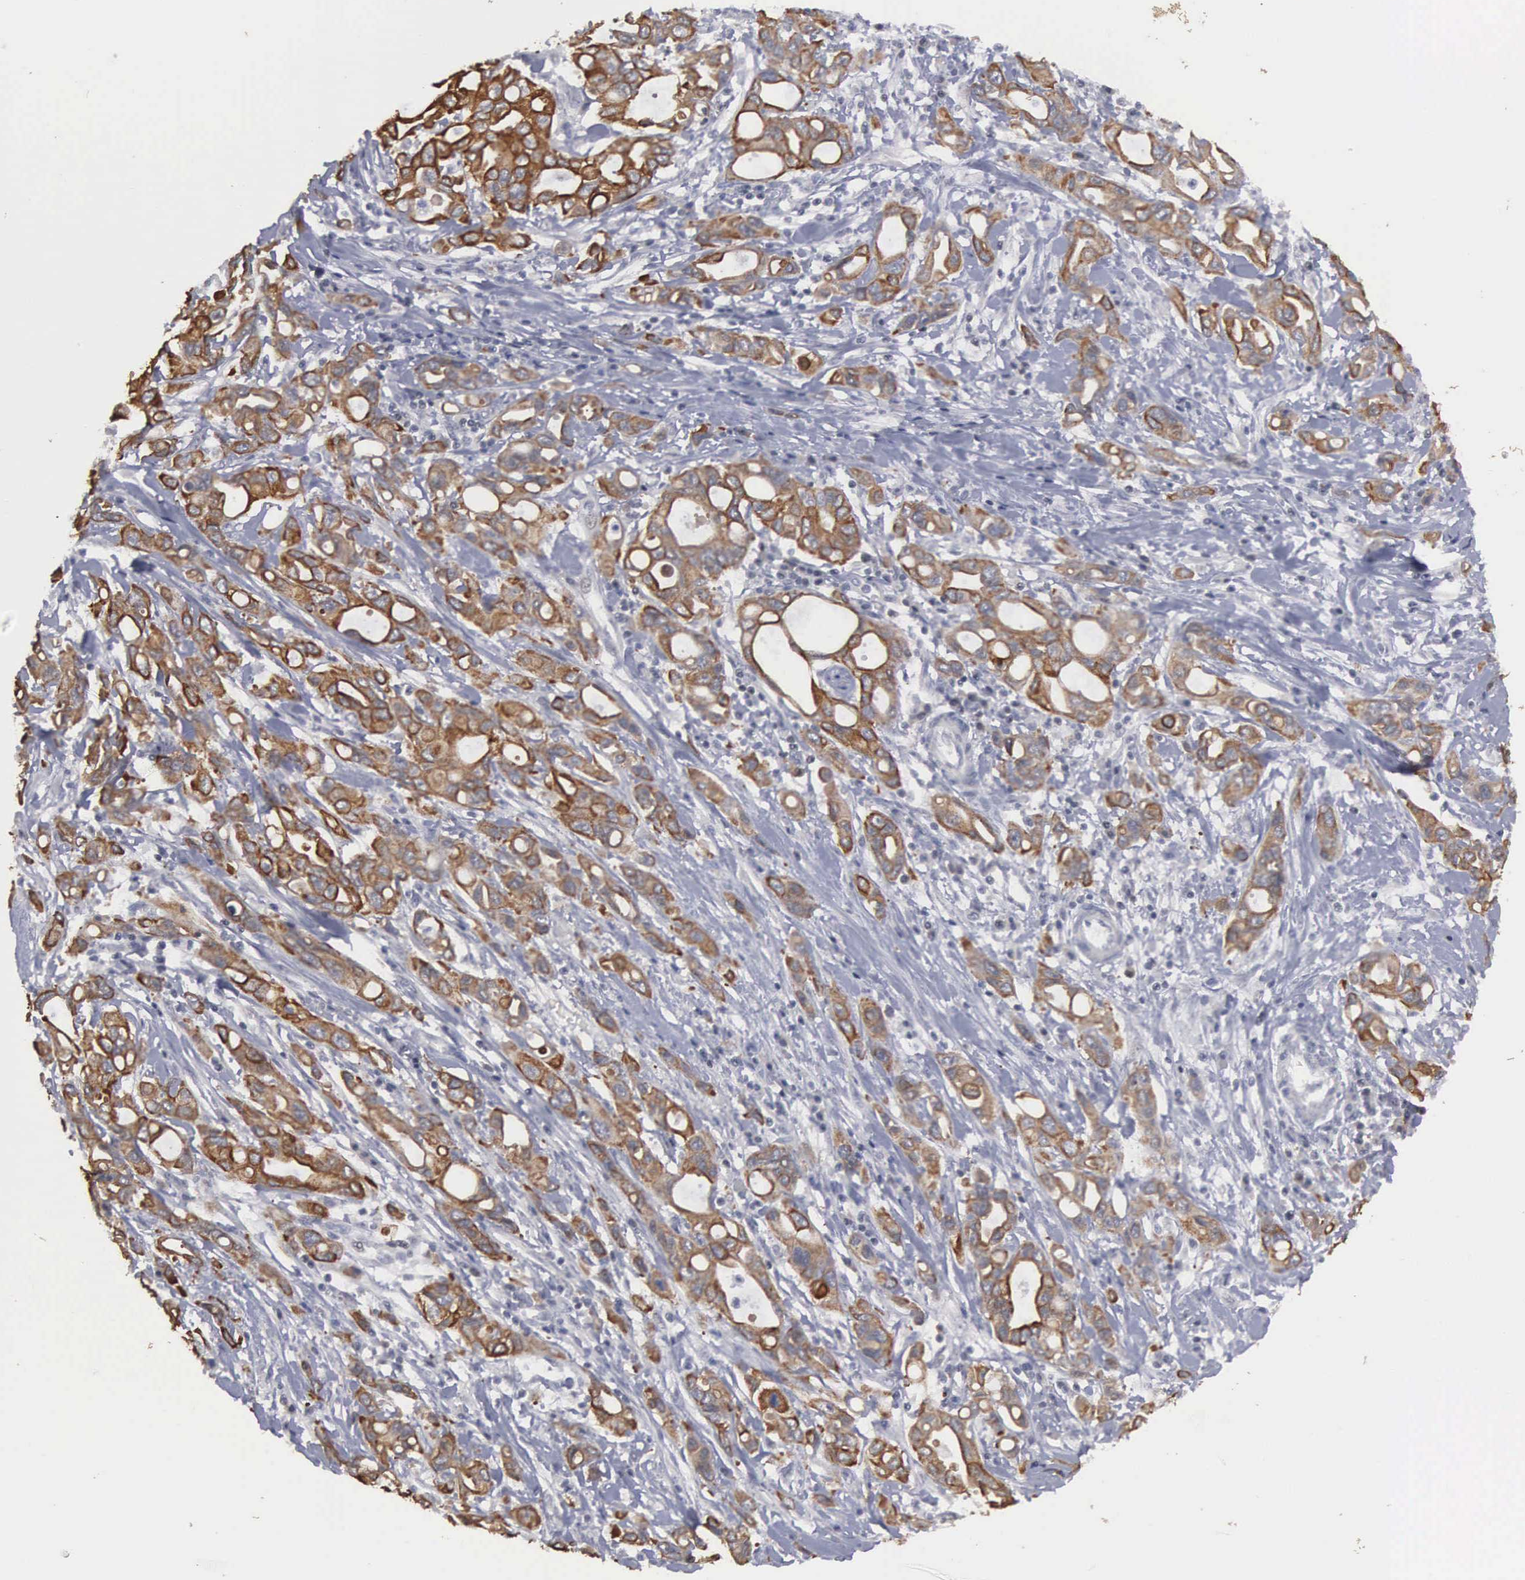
{"staining": {"intensity": "moderate", "quantity": "25%-75%", "location": "cytoplasmic/membranous"}, "tissue": "pancreatic cancer", "cell_type": "Tumor cells", "image_type": "cancer", "snomed": [{"axis": "morphology", "description": "Adenocarcinoma, NOS"}, {"axis": "topography", "description": "Pancreas"}], "caption": "Protein expression analysis of human adenocarcinoma (pancreatic) reveals moderate cytoplasmic/membranous expression in about 25%-75% of tumor cells. (IHC, brightfield microscopy, high magnification).", "gene": "WDR89", "patient": {"sex": "female", "age": 57}}